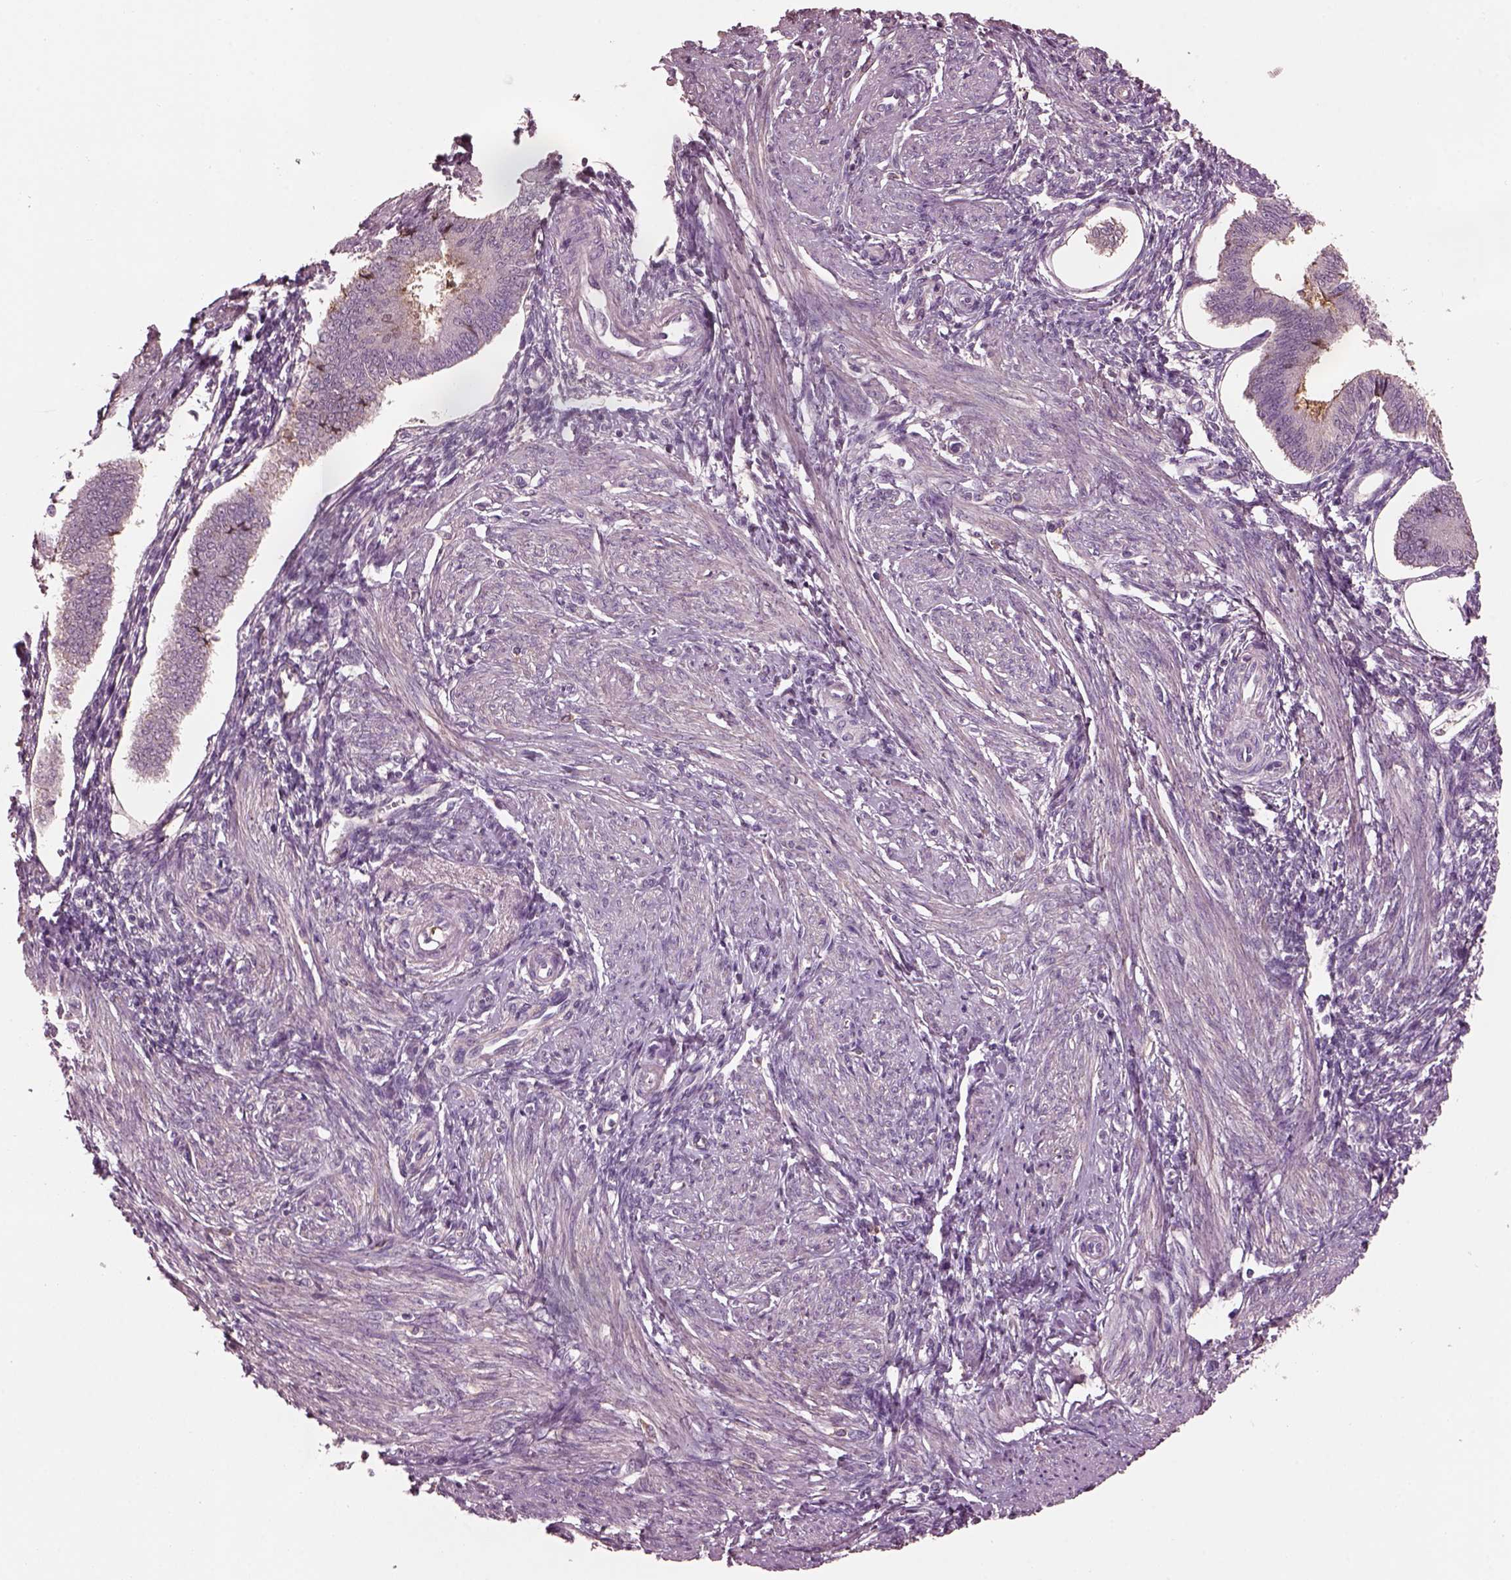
{"staining": {"intensity": "negative", "quantity": "none", "location": "none"}, "tissue": "endometrium", "cell_type": "Cells in endometrial stroma", "image_type": "normal", "snomed": [{"axis": "morphology", "description": "Normal tissue, NOS"}, {"axis": "topography", "description": "Endometrium"}], "caption": "This is a micrograph of immunohistochemistry (IHC) staining of benign endometrium, which shows no staining in cells in endometrial stroma.", "gene": "SRI", "patient": {"sex": "female", "age": 42}}